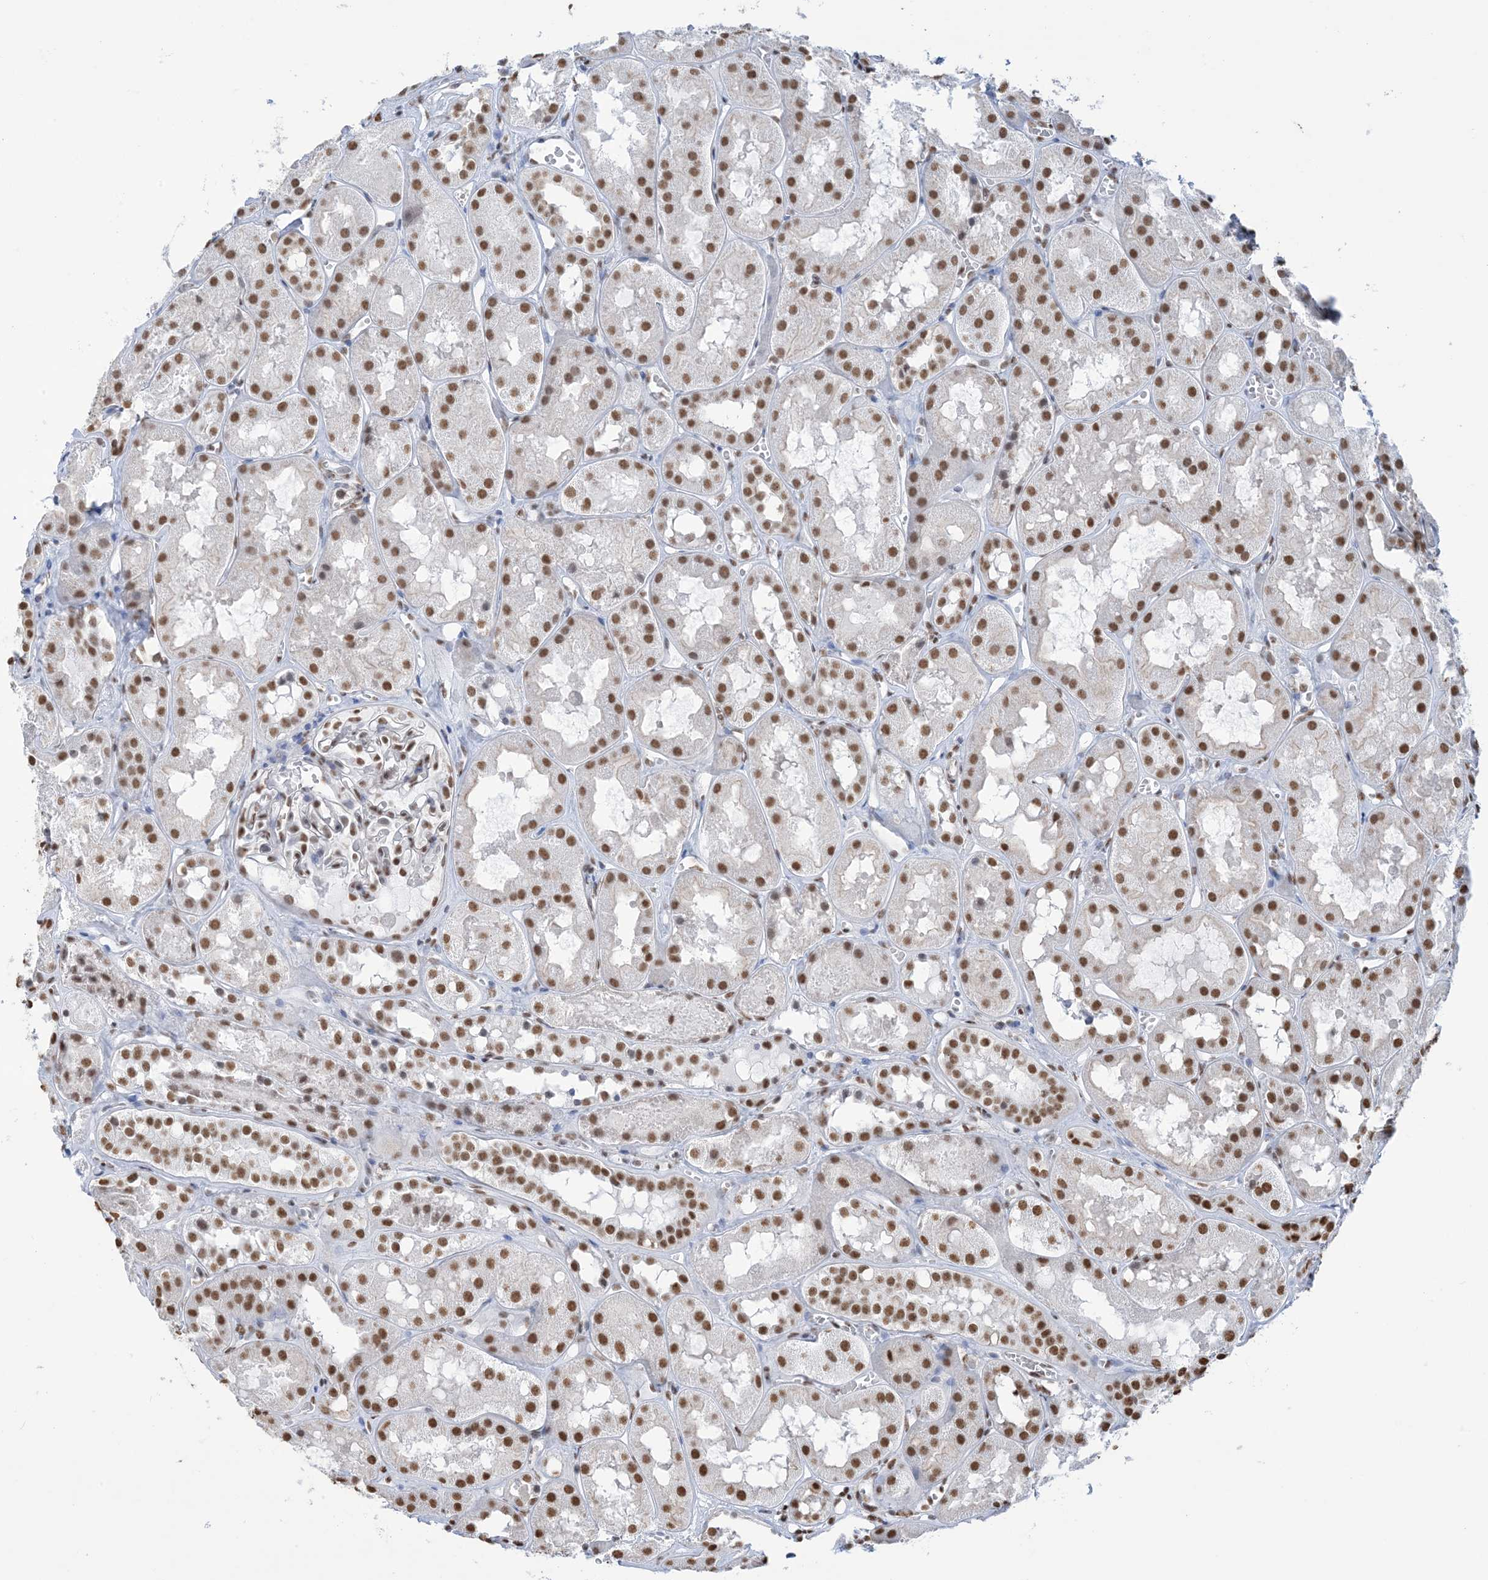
{"staining": {"intensity": "moderate", "quantity": "25%-75%", "location": "nuclear"}, "tissue": "kidney", "cell_type": "Cells in glomeruli", "image_type": "normal", "snomed": [{"axis": "morphology", "description": "Normal tissue, NOS"}, {"axis": "topography", "description": "Kidney"}], "caption": "This micrograph demonstrates IHC staining of normal kidney, with medium moderate nuclear positivity in about 25%-75% of cells in glomeruli.", "gene": "ZNF792", "patient": {"sex": "male", "age": 16}}